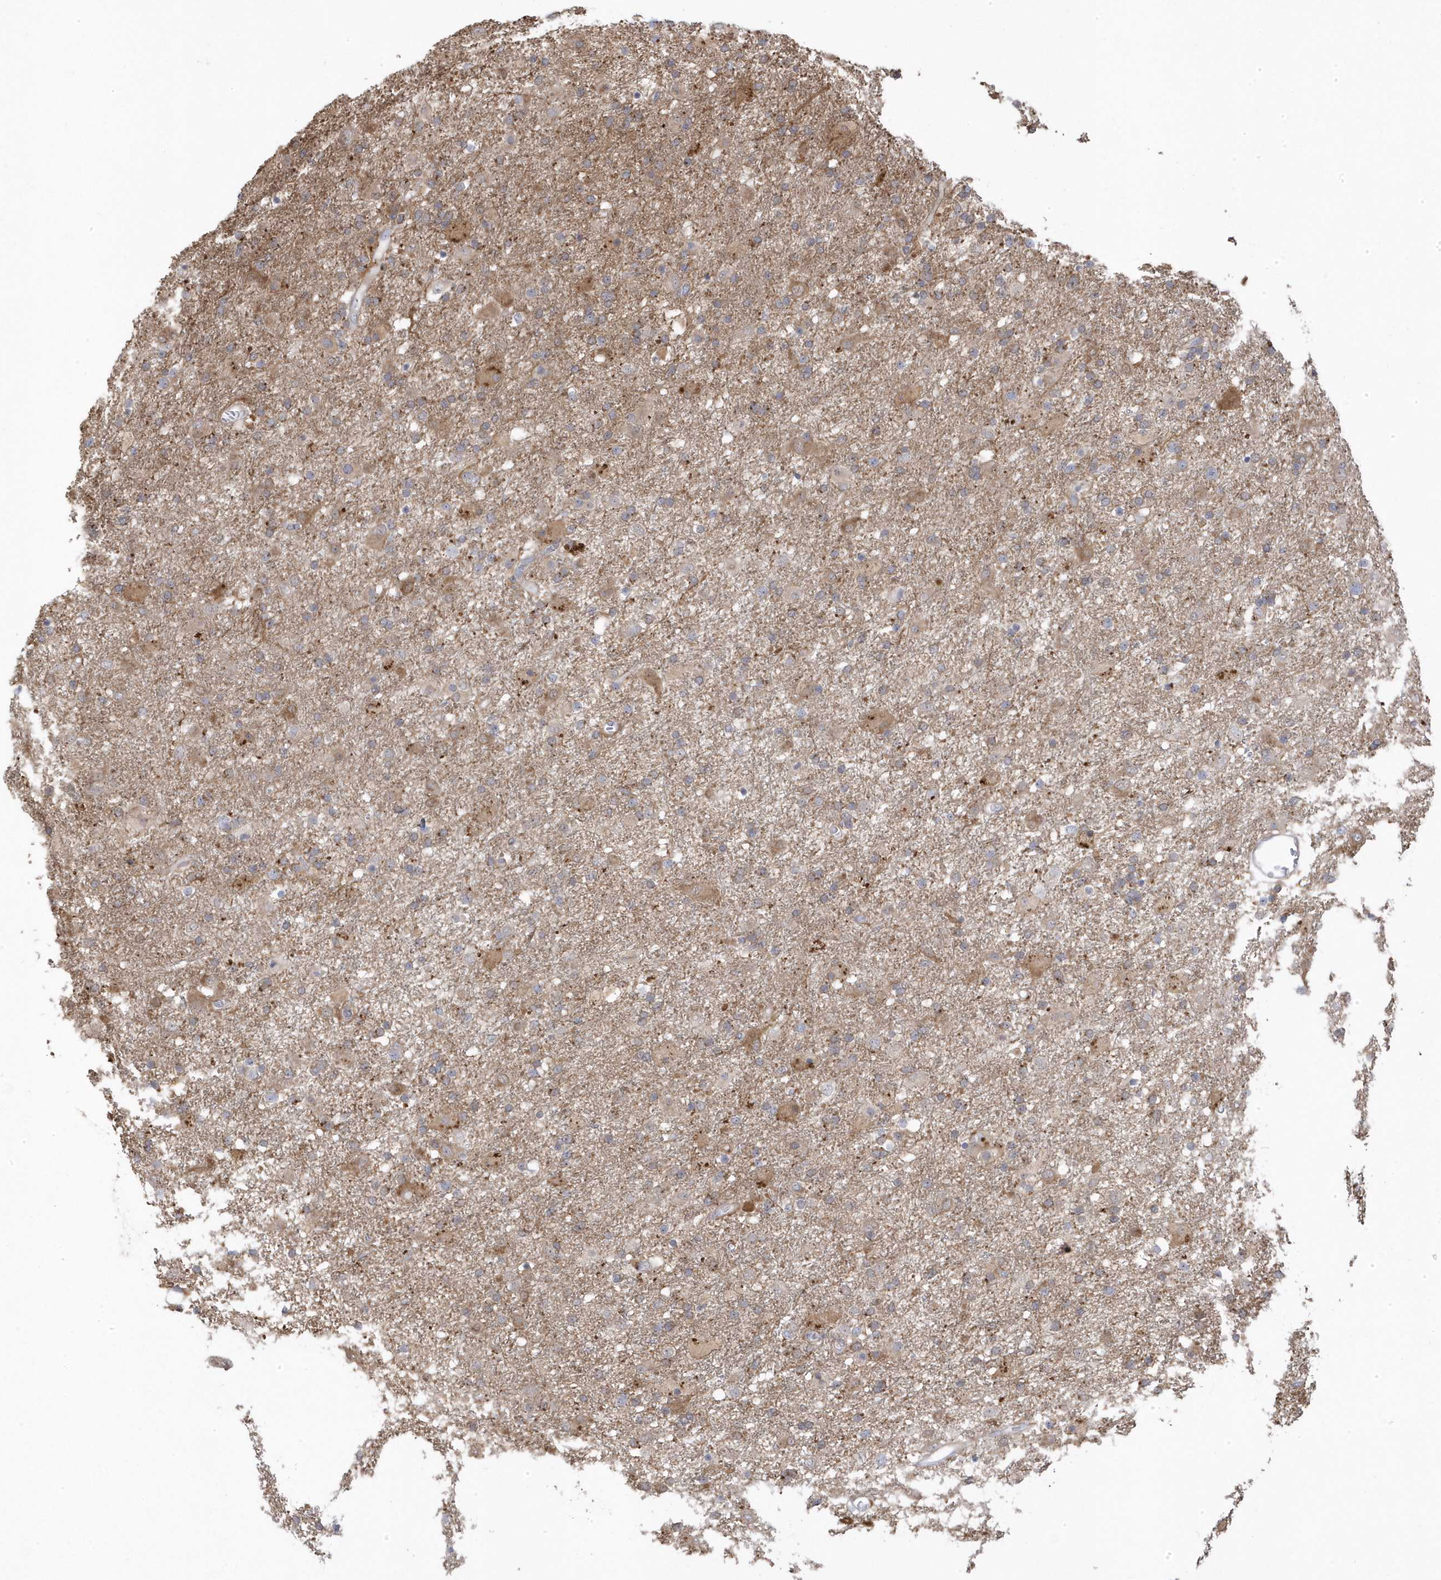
{"staining": {"intensity": "moderate", "quantity": ">75%", "location": "cytoplasmic/membranous"}, "tissue": "glioma", "cell_type": "Tumor cells", "image_type": "cancer", "snomed": [{"axis": "morphology", "description": "Glioma, malignant, Low grade"}, {"axis": "topography", "description": "Brain"}], "caption": "Brown immunohistochemical staining in malignant glioma (low-grade) displays moderate cytoplasmic/membranous positivity in about >75% of tumor cells.", "gene": "GTPBP6", "patient": {"sex": "male", "age": 65}}